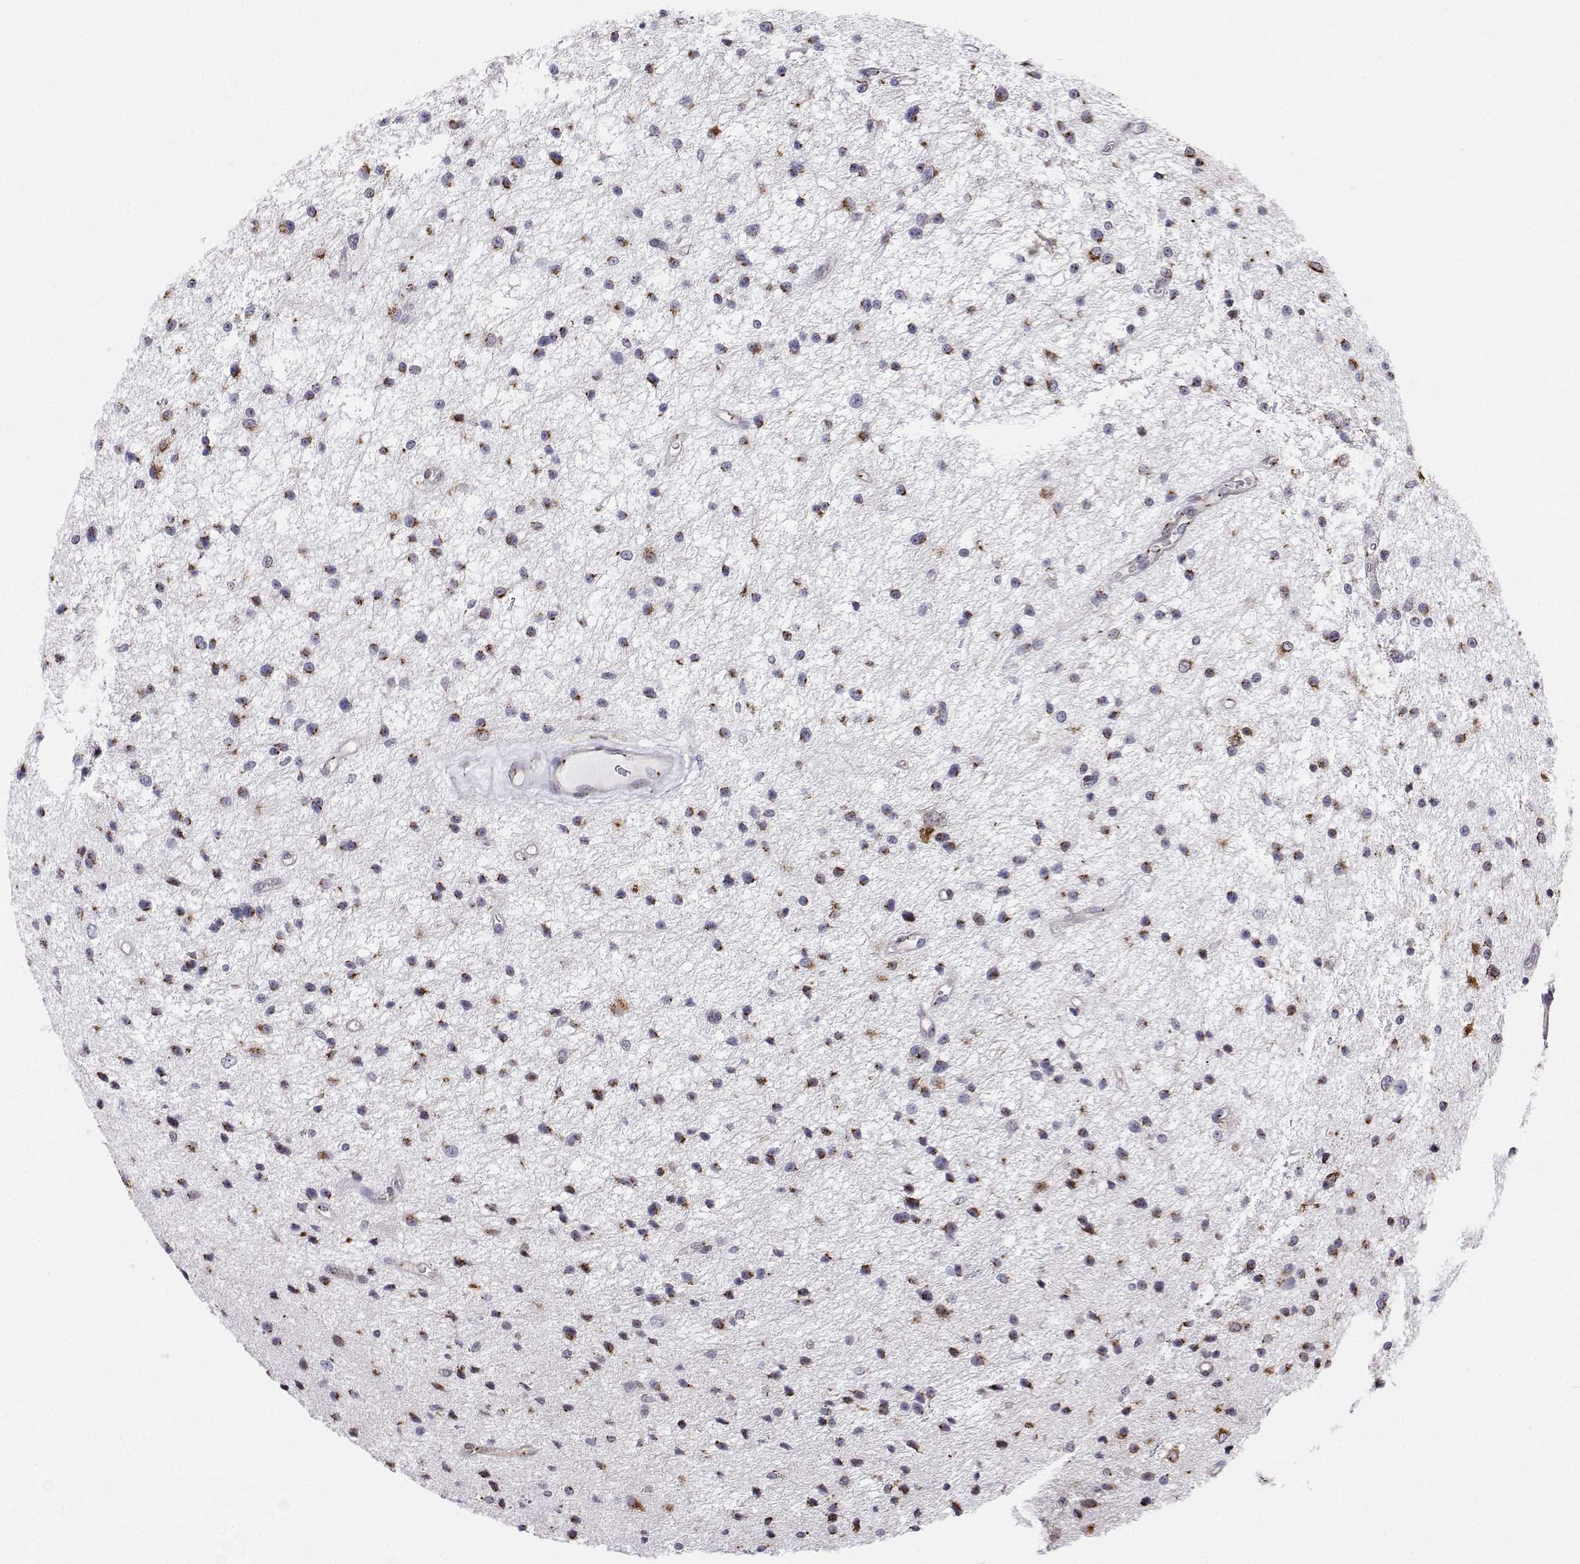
{"staining": {"intensity": "strong", "quantity": "25%-75%", "location": "cytoplasmic/membranous"}, "tissue": "glioma", "cell_type": "Tumor cells", "image_type": "cancer", "snomed": [{"axis": "morphology", "description": "Glioma, malignant, Low grade"}, {"axis": "topography", "description": "Brain"}], "caption": "IHC (DAB) staining of human glioma displays strong cytoplasmic/membranous protein expression in approximately 25%-75% of tumor cells.", "gene": "STARD13", "patient": {"sex": "male", "age": 43}}